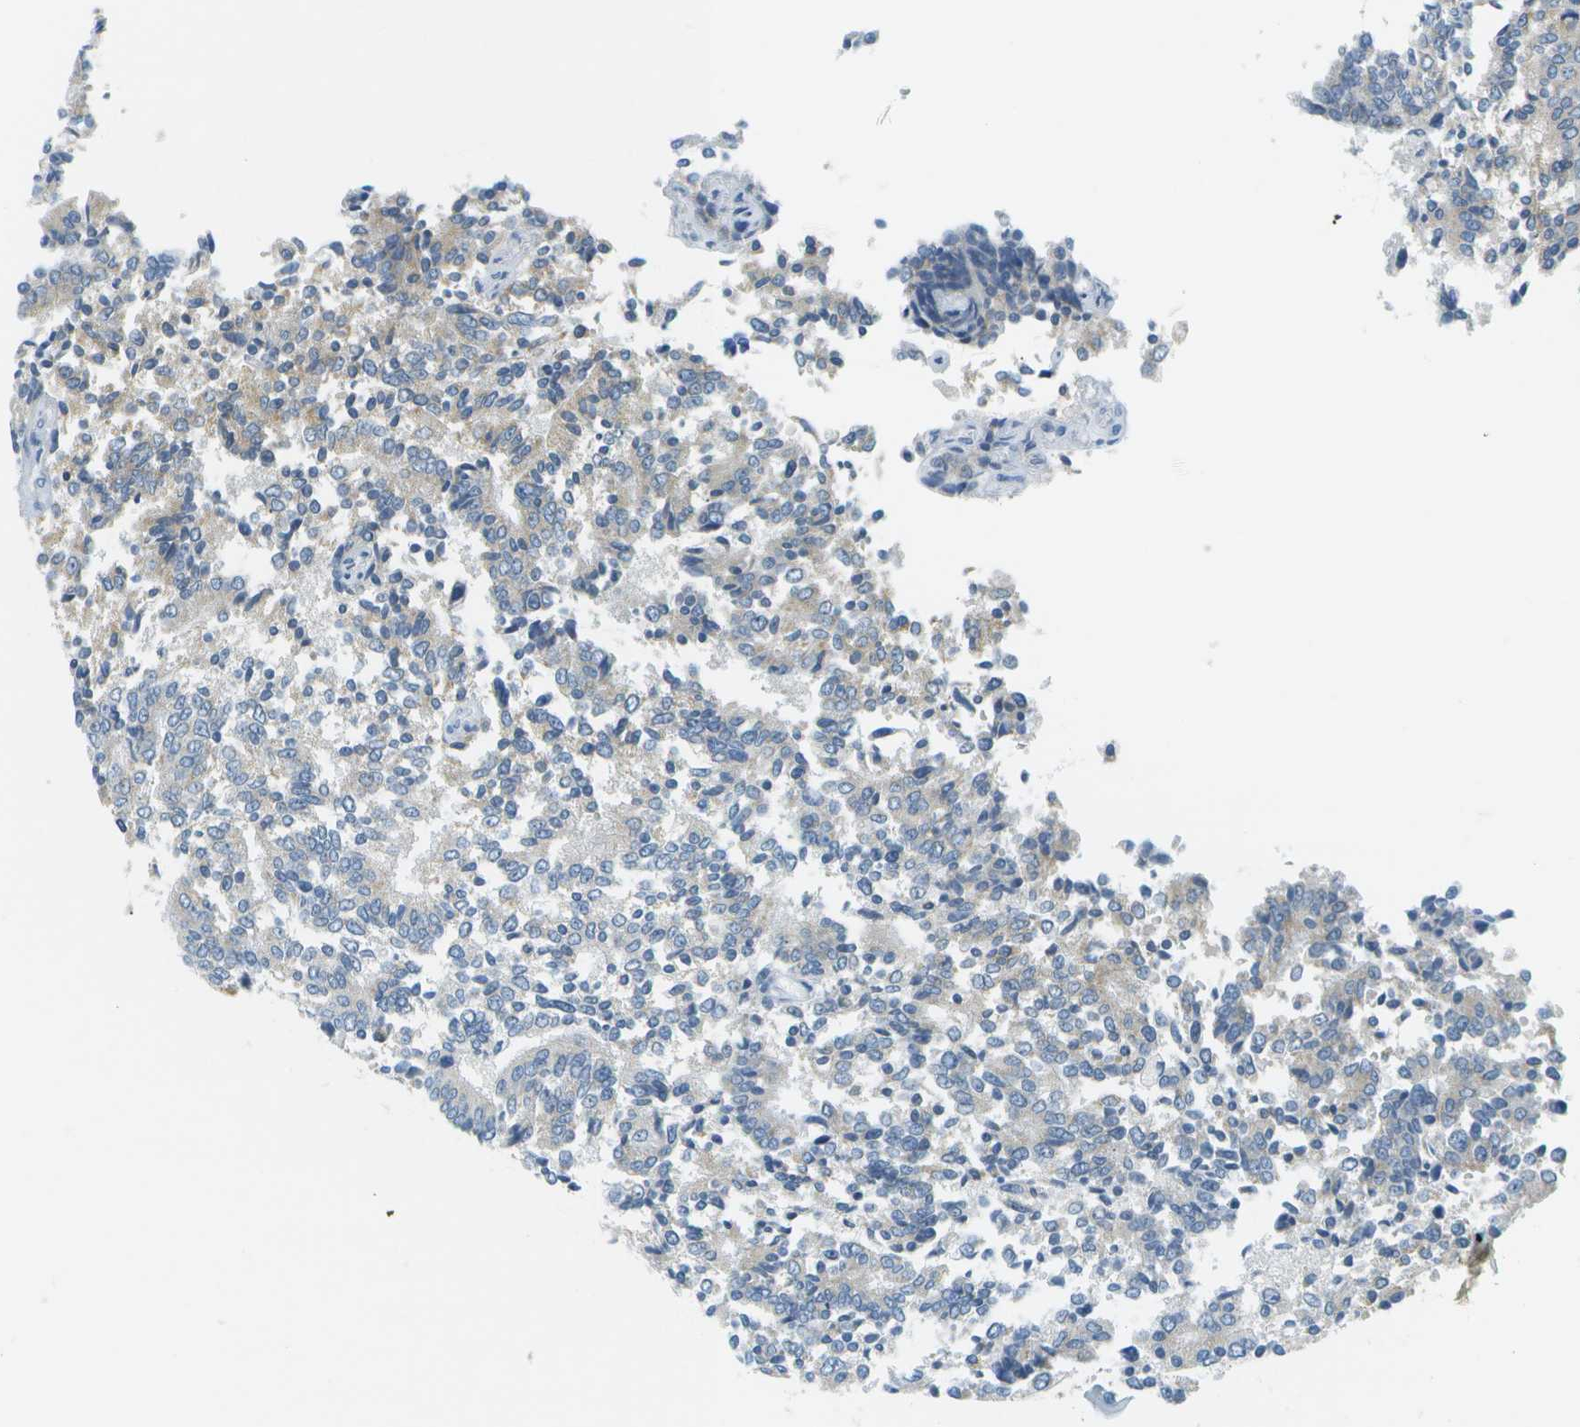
{"staining": {"intensity": "negative", "quantity": "none", "location": "none"}, "tissue": "prostate cancer", "cell_type": "Tumor cells", "image_type": "cancer", "snomed": [{"axis": "morphology", "description": "Normal tissue, NOS"}, {"axis": "morphology", "description": "Adenocarcinoma, High grade"}, {"axis": "topography", "description": "Prostate"}, {"axis": "topography", "description": "Seminal veicle"}], "caption": "Immunohistochemistry (IHC) photomicrograph of neoplastic tissue: prostate cancer stained with DAB reveals no significant protein positivity in tumor cells.", "gene": "SMYD5", "patient": {"sex": "male", "age": 55}}